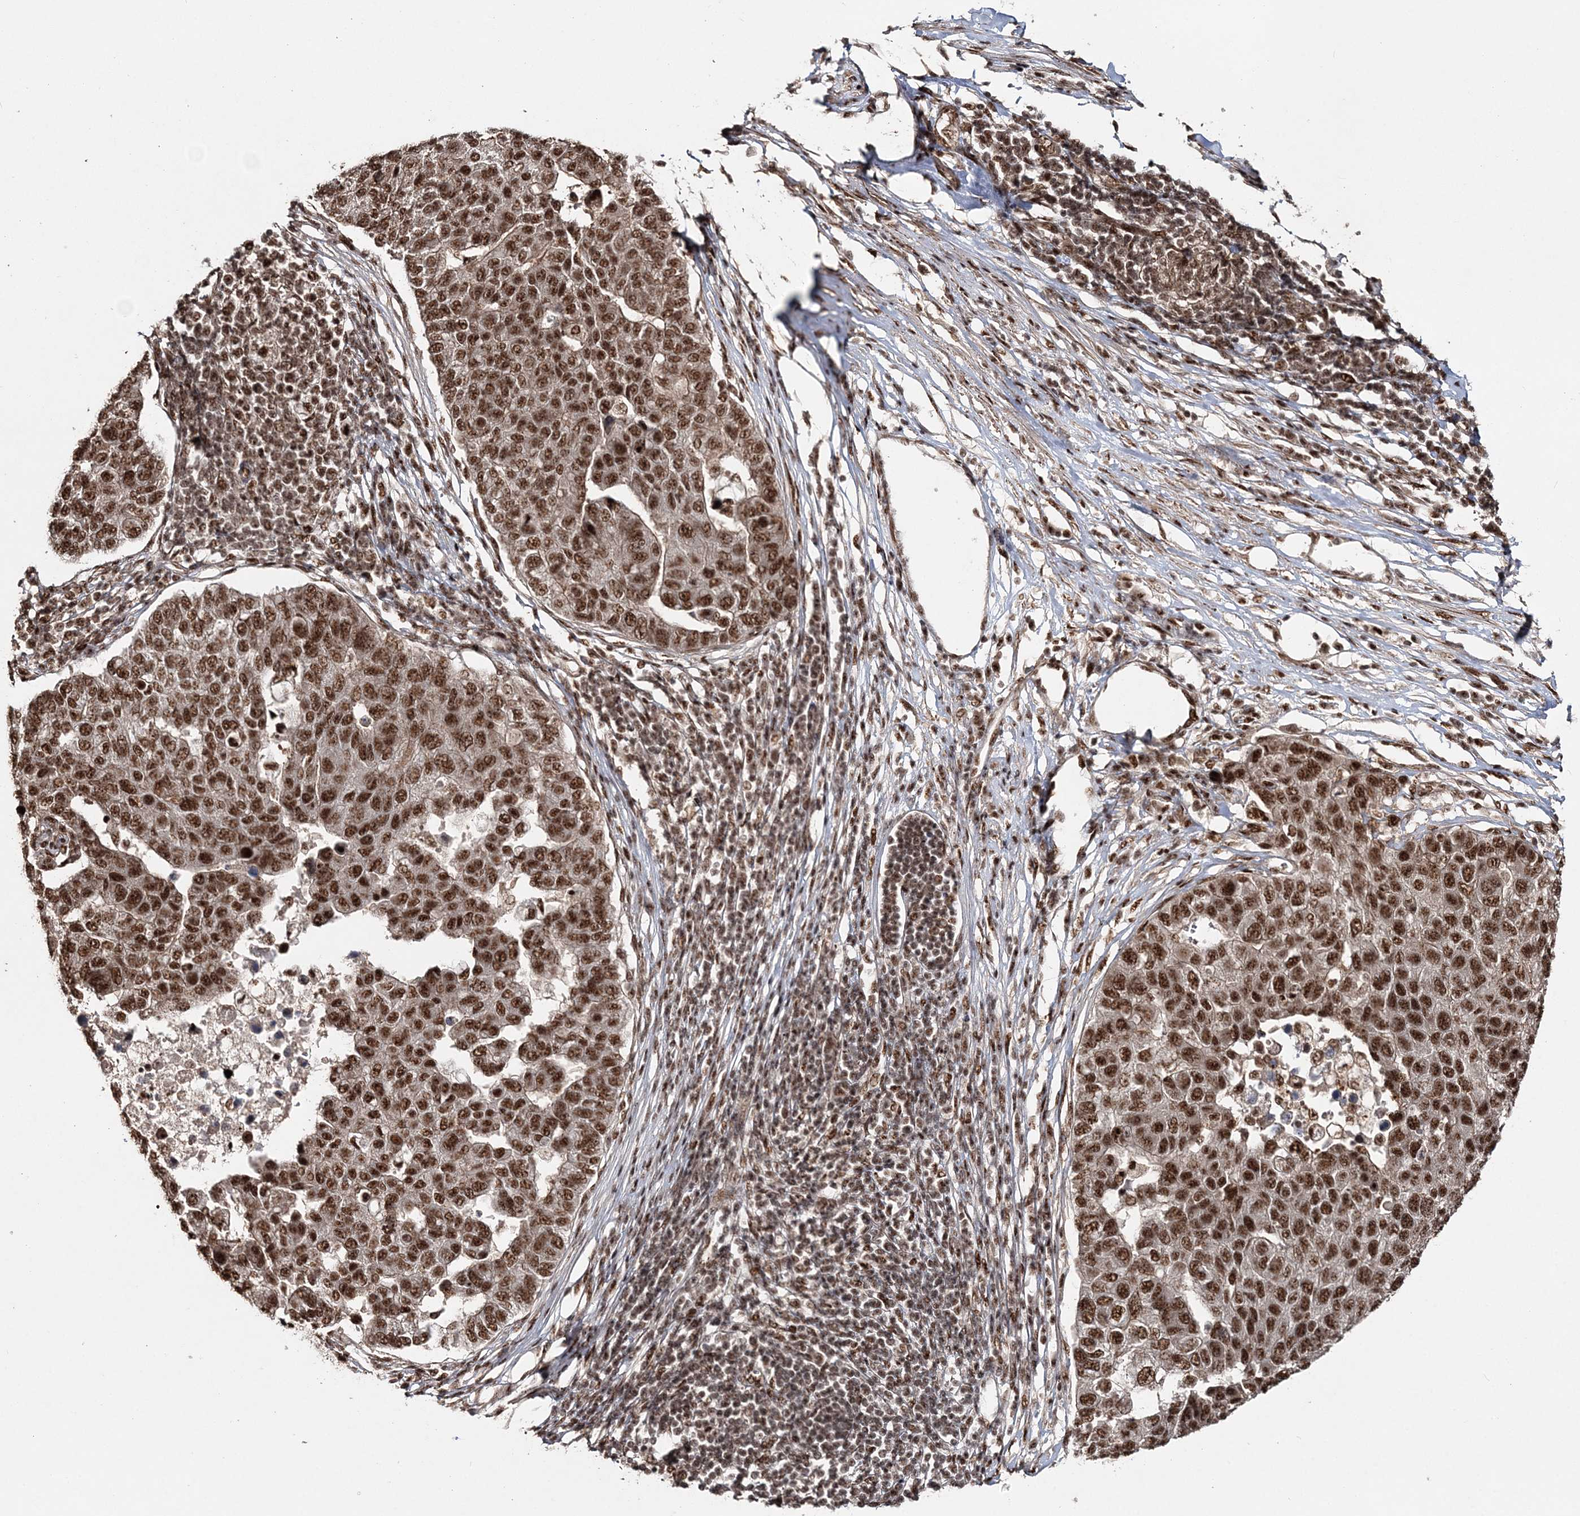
{"staining": {"intensity": "strong", "quantity": ">75%", "location": "nuclear"}, "tissue": "pancreatic cancer", "cell_type": "Tumor cells", "image_type": "cancer", "snomed": [{"axis": "morphology", "description": "Adenocarcinoma, NOS"}, {"axis": "topography", "description": "Pancreas"}], "caption": "Immunohistochemical staining of human pancreatic cancer exhibits high levels of strong nuclear expression in approximately >75% of tumor cells. (IHC, brightfield microscopy, high magnification).", "gene": "EXOSC8", "patient": {"sex": "female", "age": 61}}